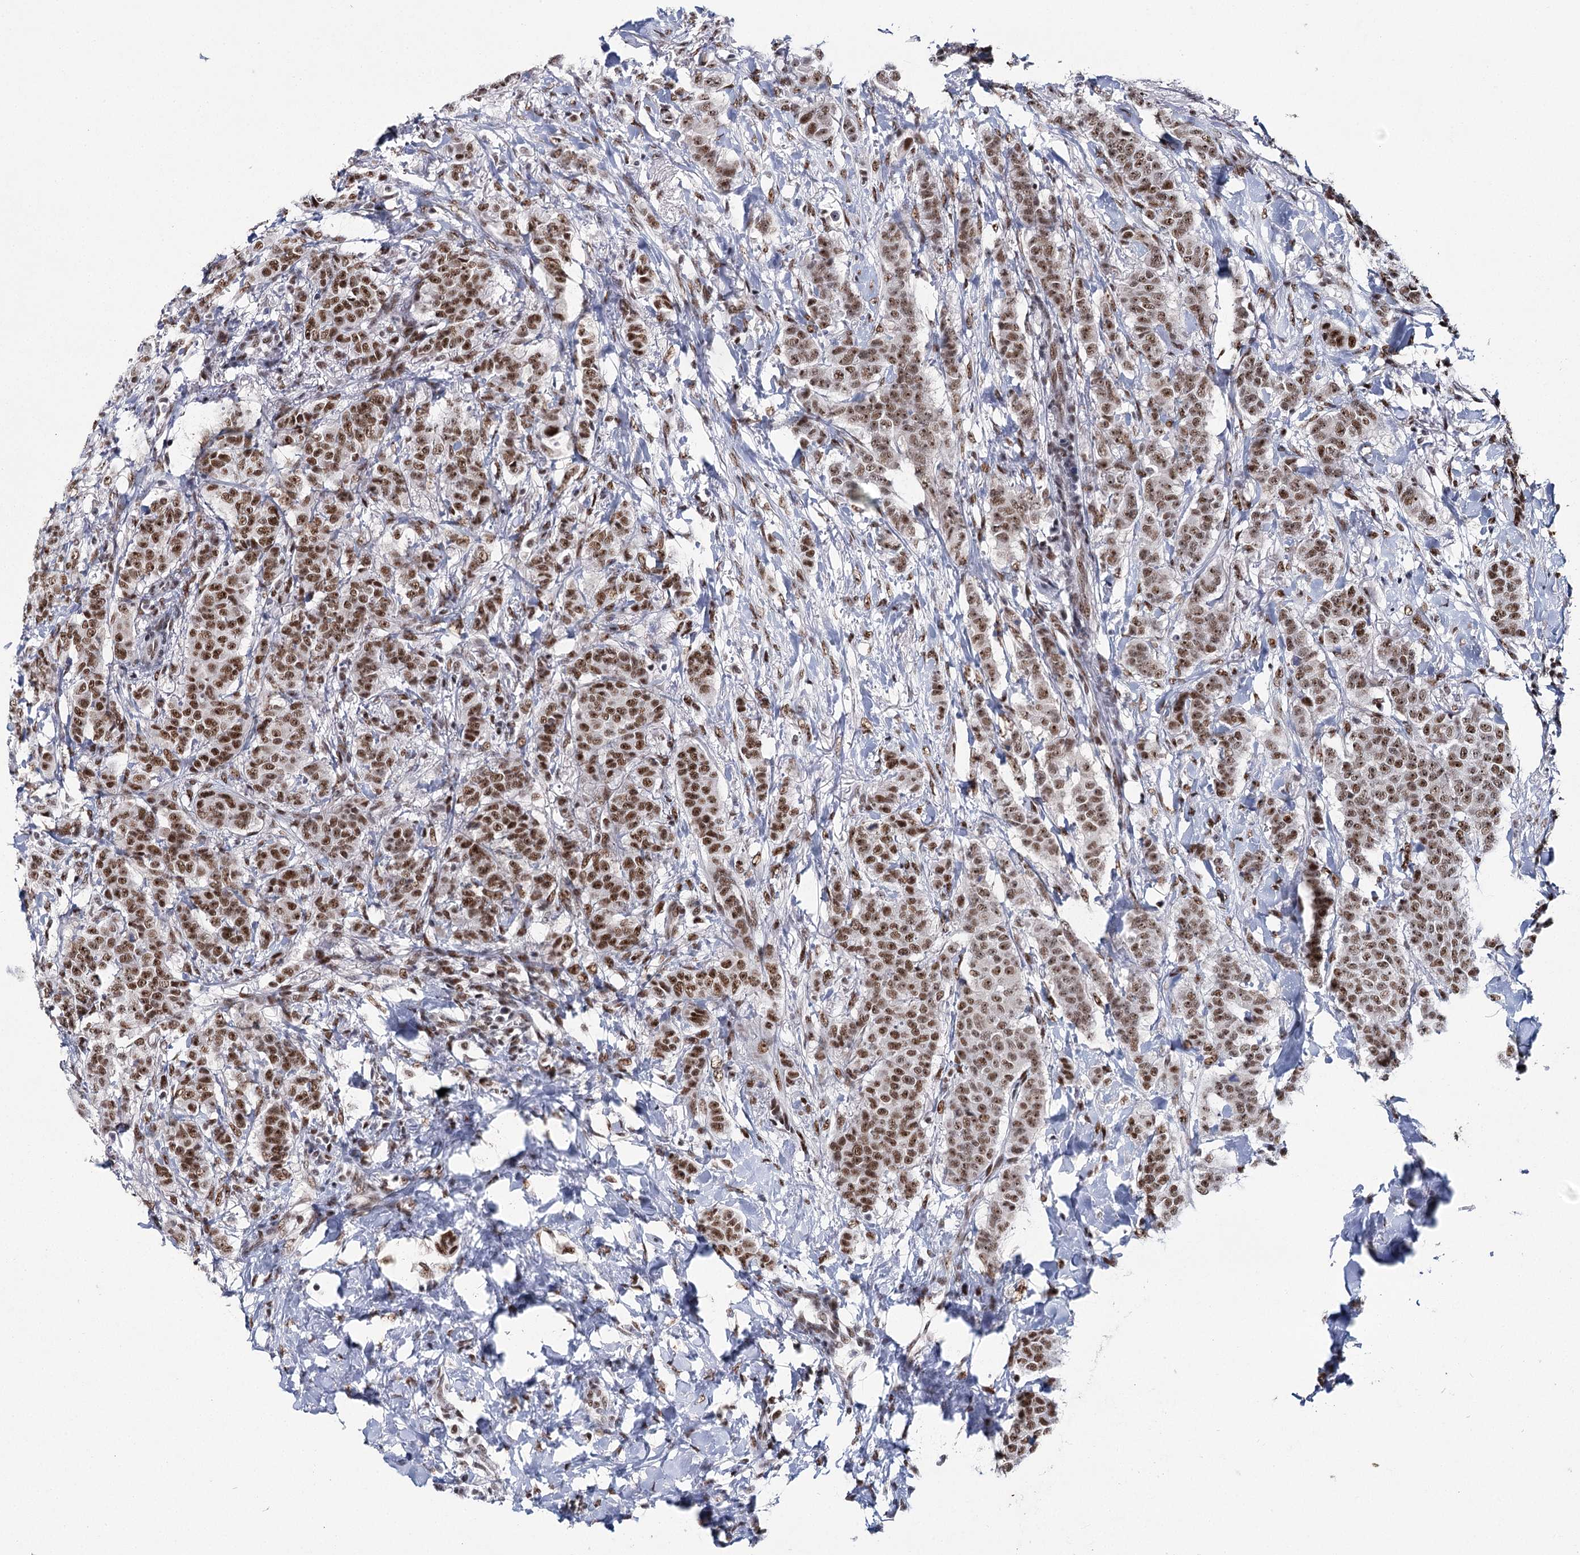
{"staining": {"intensity": "strong", "quantity": ">75%", "location": "nuclear"}, "tissue": "breast cancer", "cell_type": "Tumor cells", "image_type": "cancer", "snomed": [{"axis": "morphology", "description": "Duct carcinoma"}, {"axis": "topography", "description": "Breast"}], "caption": "Strong nuclear expression for a protein is appreciated in about >75% of tumor cells of infiltrating ductal carcinoma (breast) using IHC.", "gene": "SCAF8", "patient": {"sex": "female", "age": 40}}